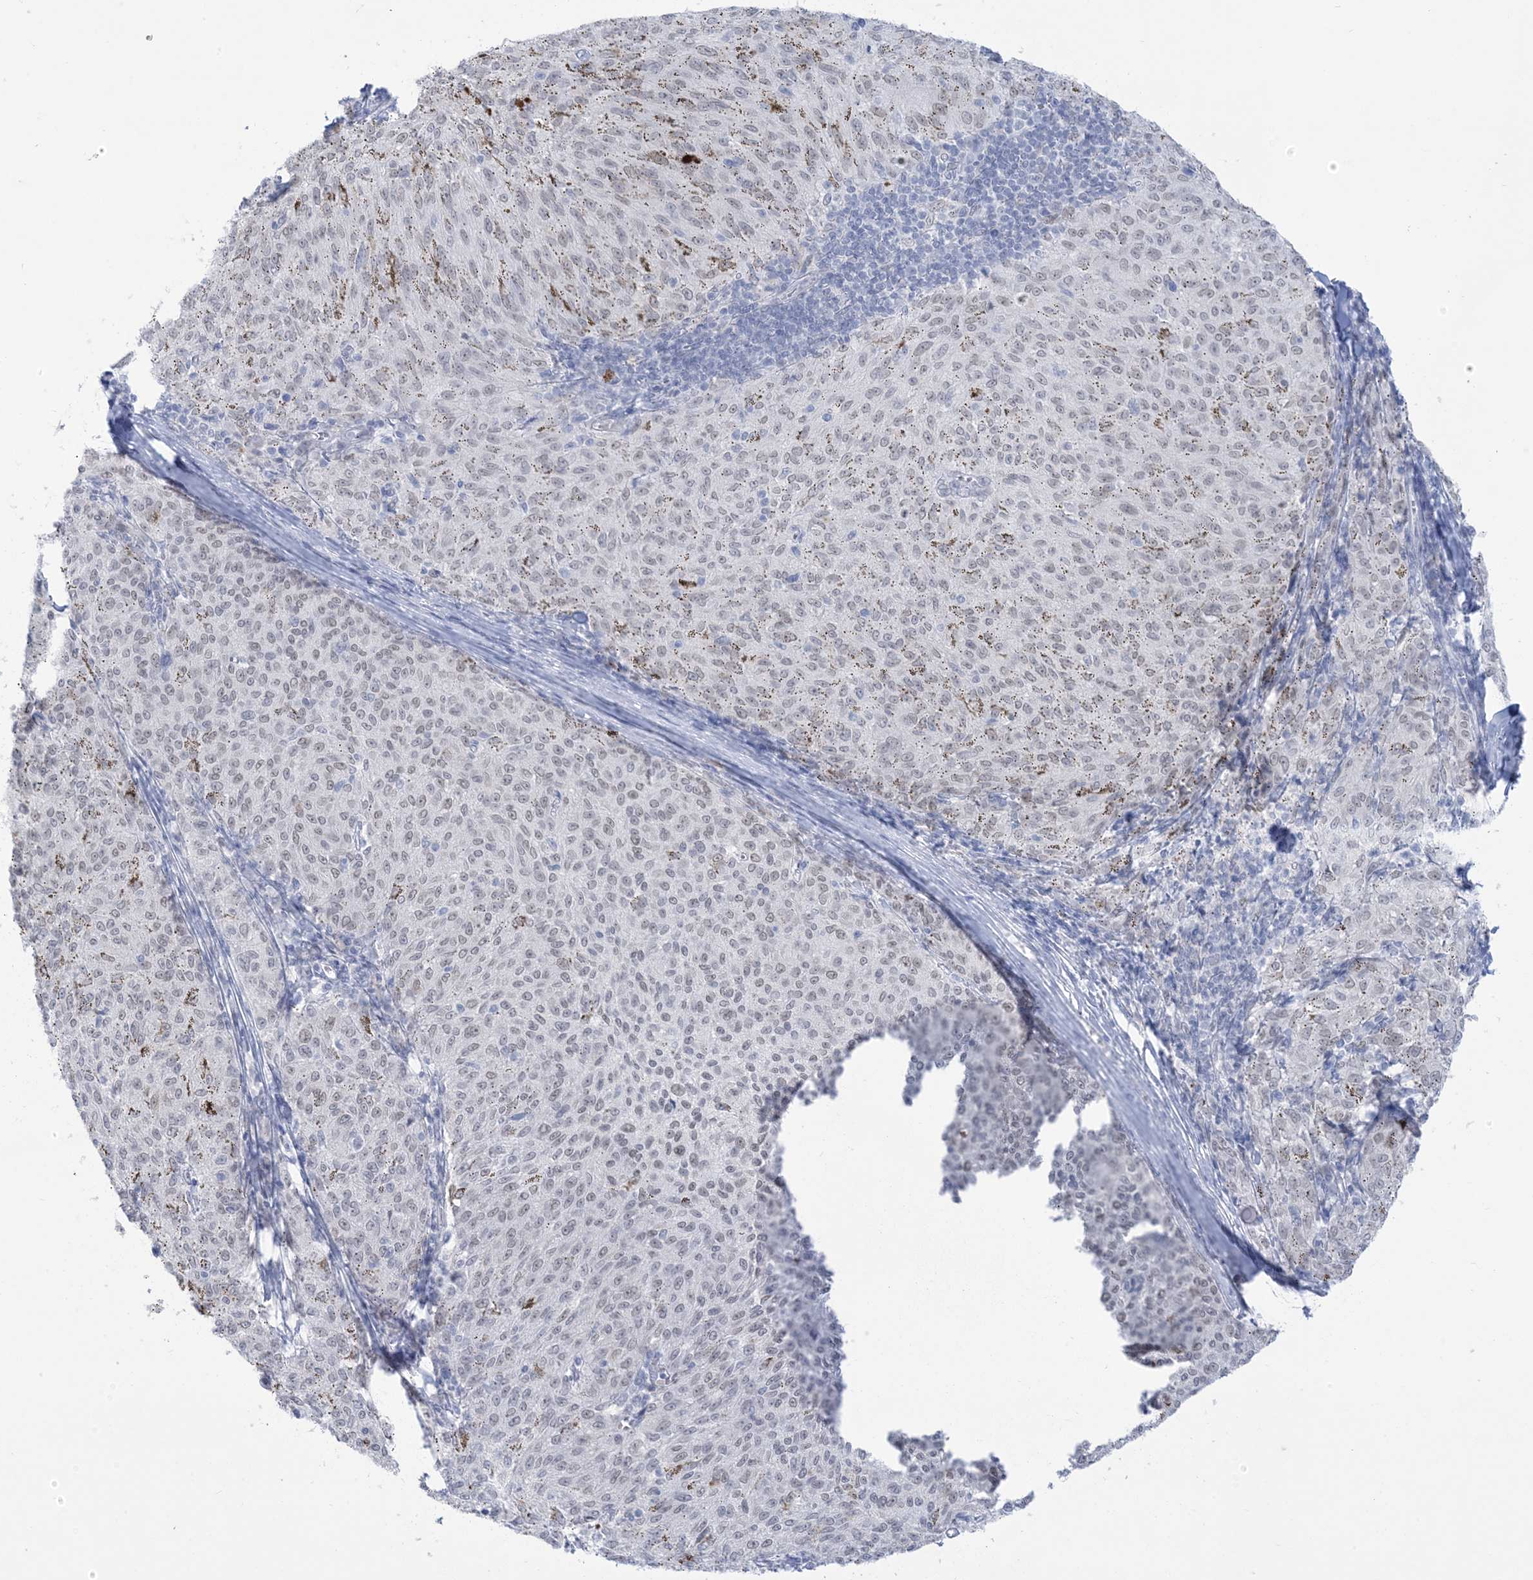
{"staining": {"intensity": "negative", "quantity": "none", "location": "none"}, "tissue": "melanoma", "cell_type": "Tumor cells", "image_type": "cancer", "snomed": [{"axis": "morphology", "description": "Malignant melanoma, NOS"}, {"axis": "topography", "description": "Skin"}], "caption": "A photomicrograph of melanoma stained for a protein exhibits no brown staining in tumor cells. (DAB immunohistochemistry (IHC) visualized using brightfield microscopy, high magnification).", "gene": "HOMEZ", "patient": {"sex": "female", "age": 72}}